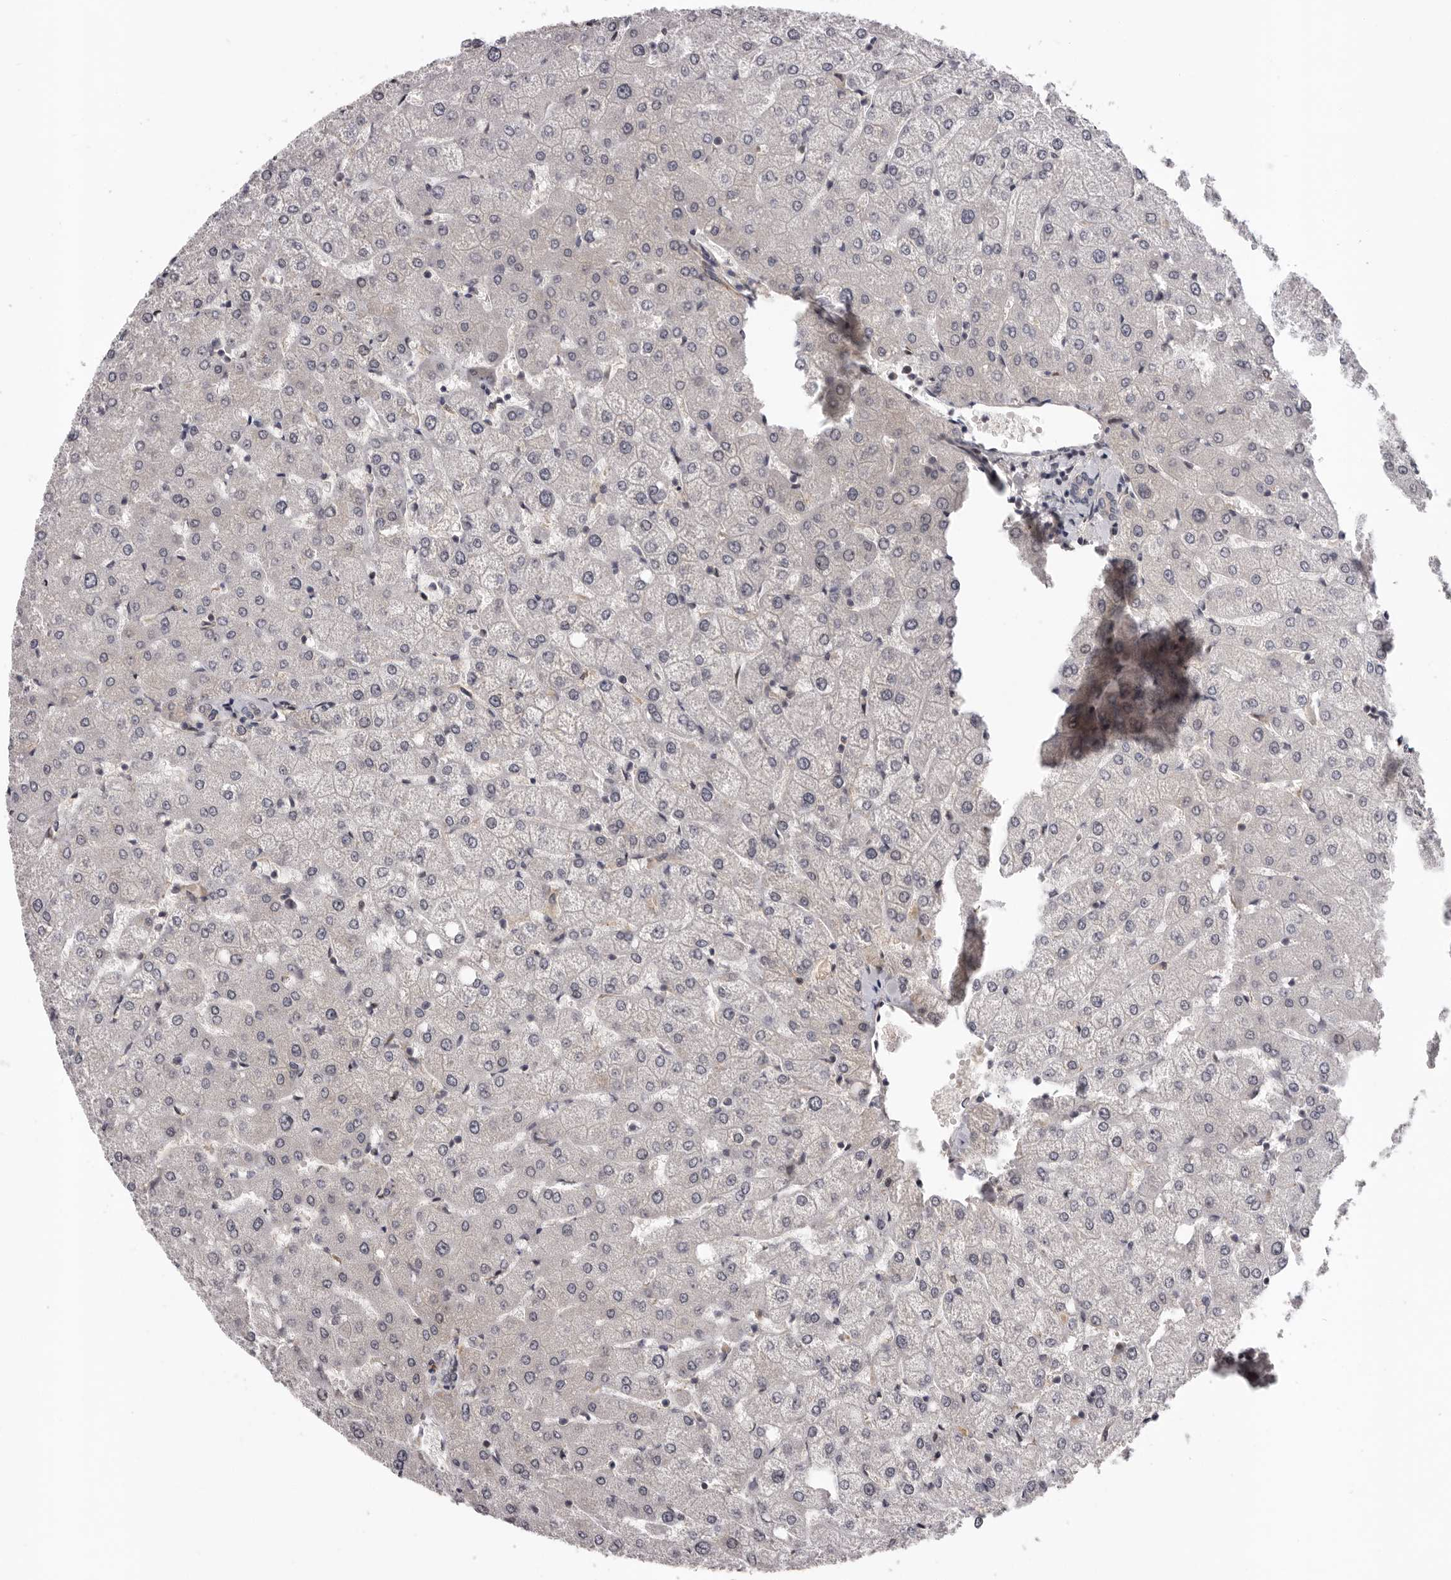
{"staining": {"intensity": "negative", "quantity": "none", "location": "none"}, "tissue": "liver", "cell_type": "Cholangiocytes", "image_type": "normal", "snomed": [{"axis": "morphology", "description": "Normal tissue, NOS"}, {"axis": "topography", "description": "Liver"}], "caption": "This is a histopathology image of immunohistochemistry (IHC) staining of benign liver, which shows no positivity in cholangiocytes. The staining was performed using DAB to visualize the protein expression in brown, while the nuclei were stained in blue with hematoxylin (Magnification: 20x).", "gene": "MED8", "patient": {"sex": "female", "age": 54}}